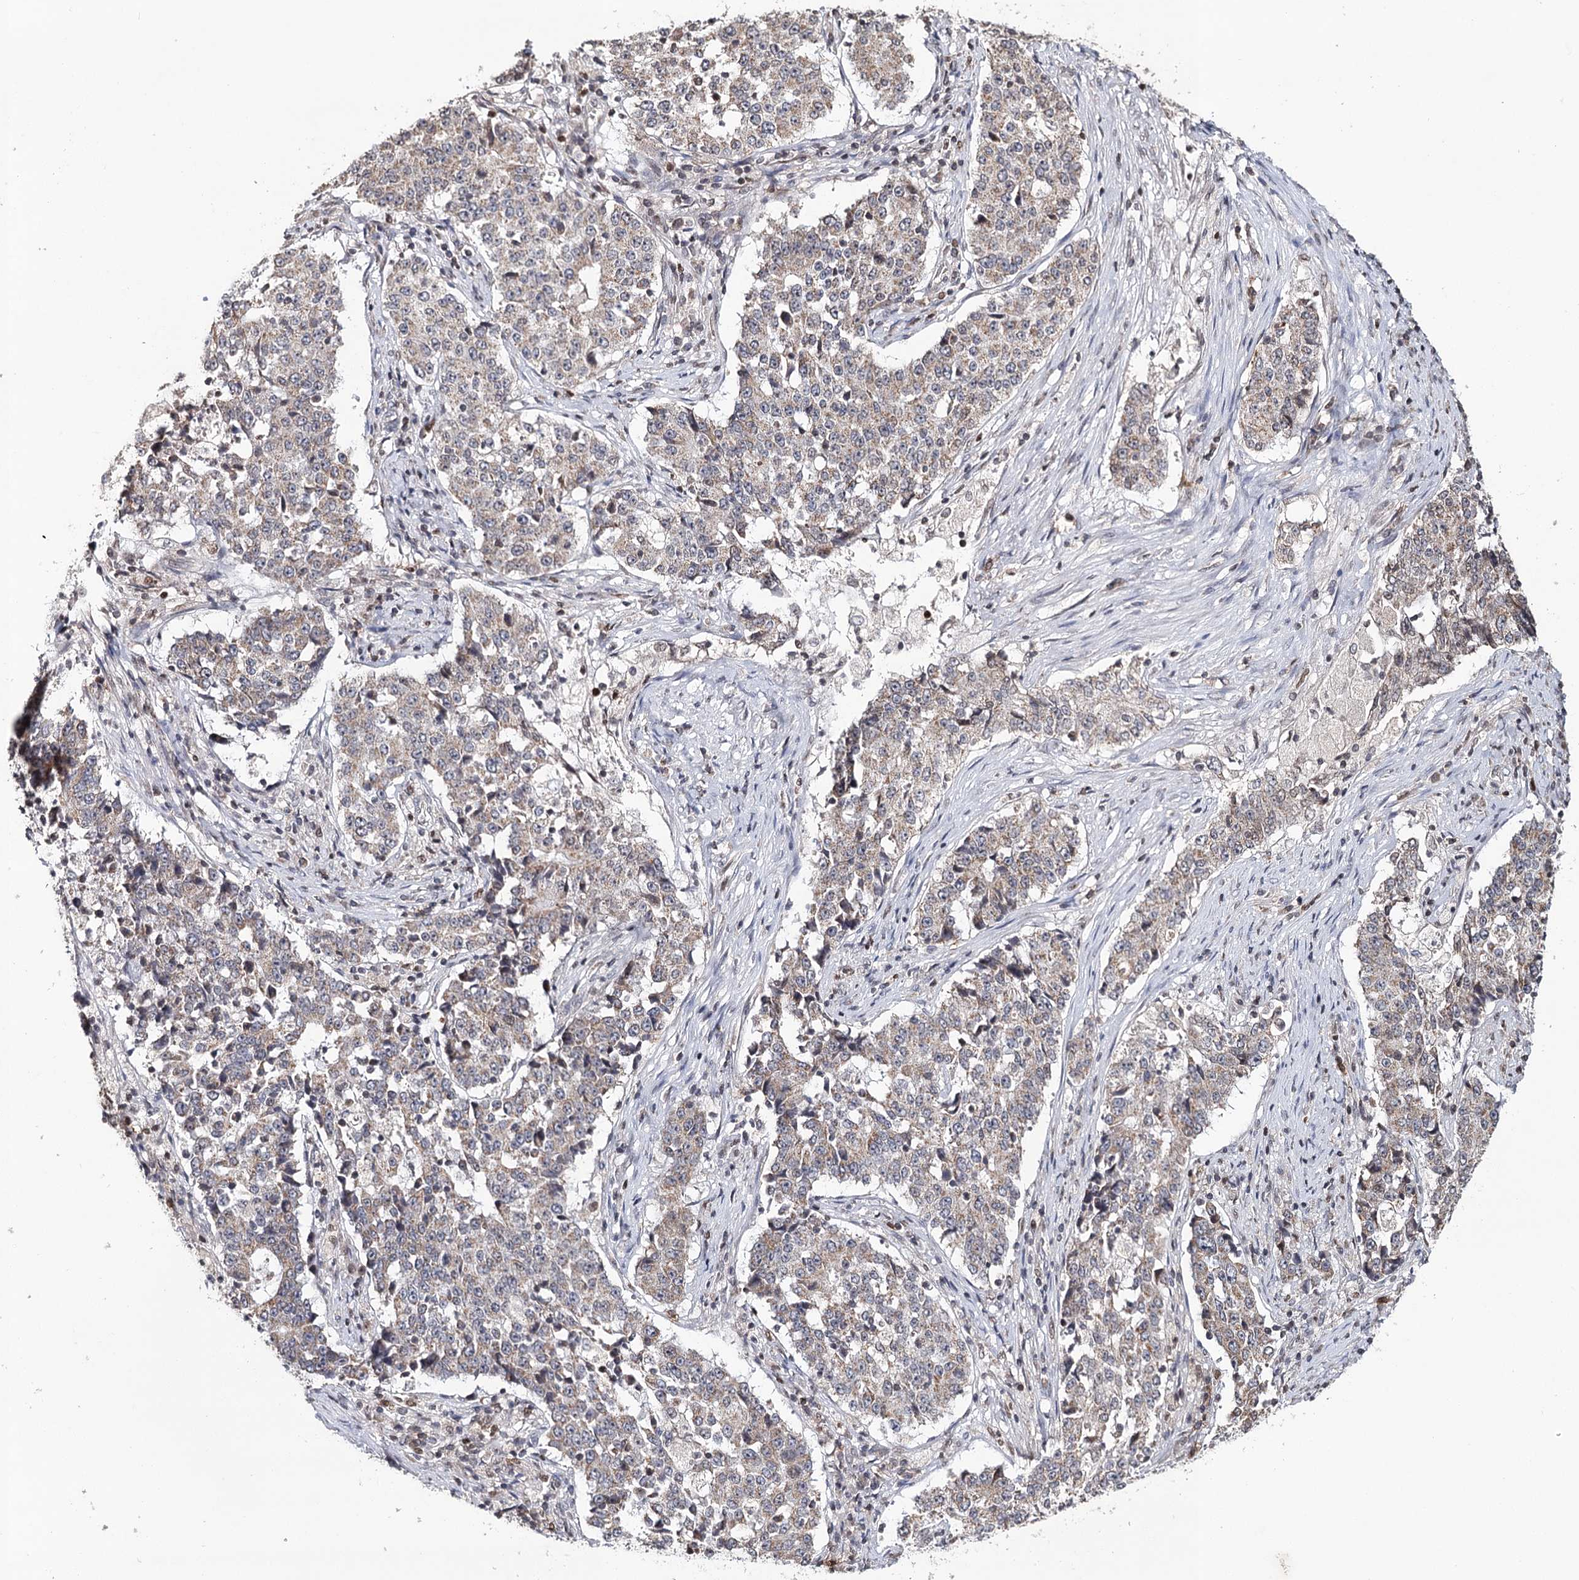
{"staining": {"intensity": "weak", "quantity": ">75%", "location": "cytoplasmic/membranous"}, "tissue": "stomach cancer", "cell_type": "Tumor cells", "image_type": "cancer", "snomed": [{"axis": "morphology", "description": "Adenocarcinoma, NOS"}, {"axis": "topography", "description": "Stomach"}], "caption": "DAB (3,3'-diaminobenzidine) immunohistochemical staining of human adenocarcinoma (stomach) displays weak cytoplasmic/membranous protein staining in about >75% of tumor cells. The protein is stained brown, and the nuclei are stained in blue (DAB IHC with brightfield microscopy, high magnification).", "gene": "ICOS", "patient": {"sex": "male", "age": 59}}